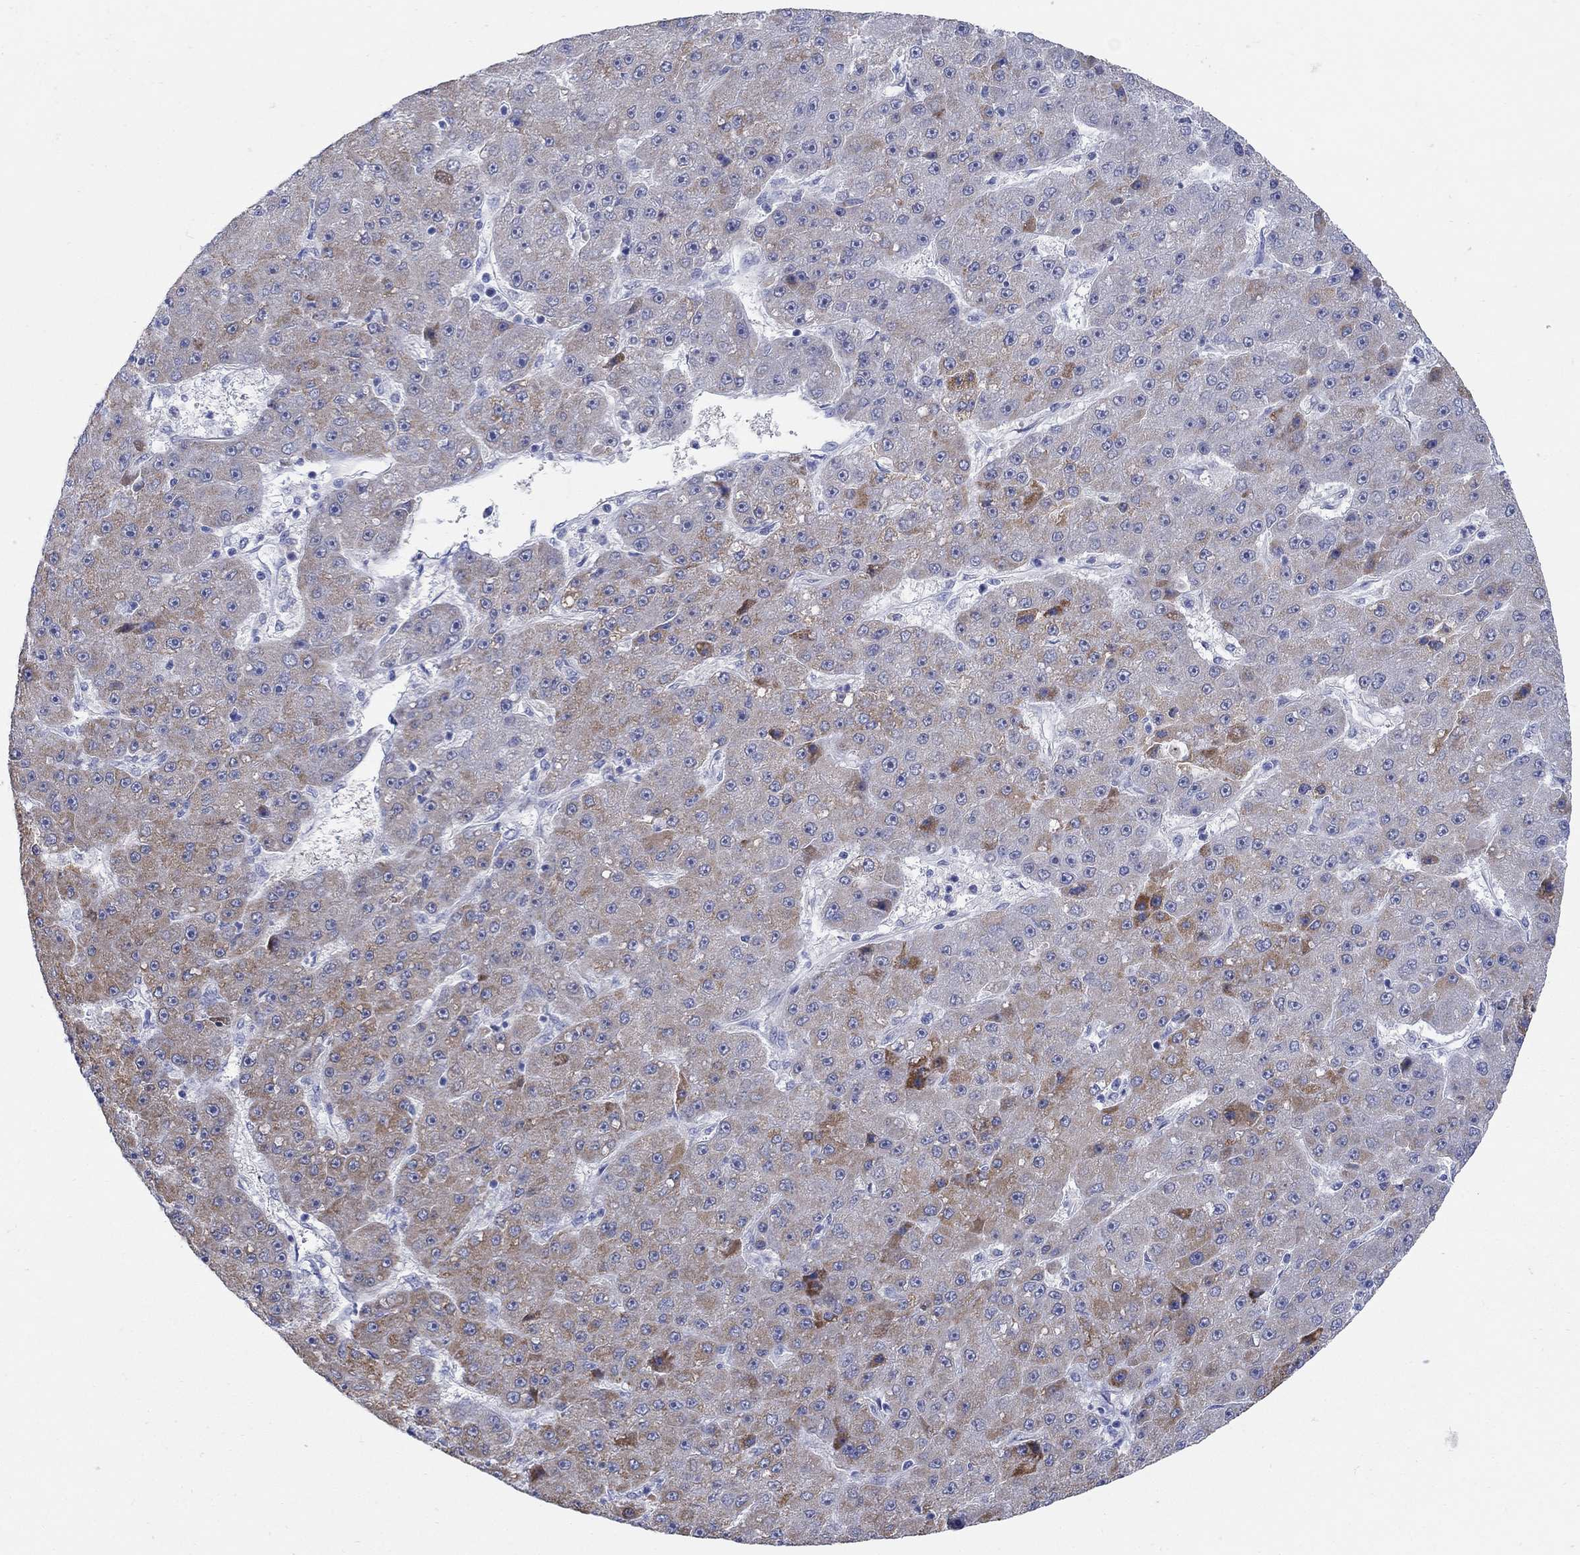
{"staining": {"intensity": "moderate", "quantity": "<25%", "location": "cytoplasmic/membranous"}, "tissue": "liver cancer", "cell_type": "Tumor cells", "image_type": "cancer", "snomed": [{"axis": "morphology", "description": "Carcinoma, Hepatocellular, NOS"}, {"axis": "topography", "description": "Liver"}], "caption": "Immunohistochemistry (DAB) staining of human liver cancer demonstrates moderate cytoplasmic/membranous protein positivity in approximately <25% of tumor cells.", "gene": "REEP2", "patient": {"sex": "male", "age": 67}}